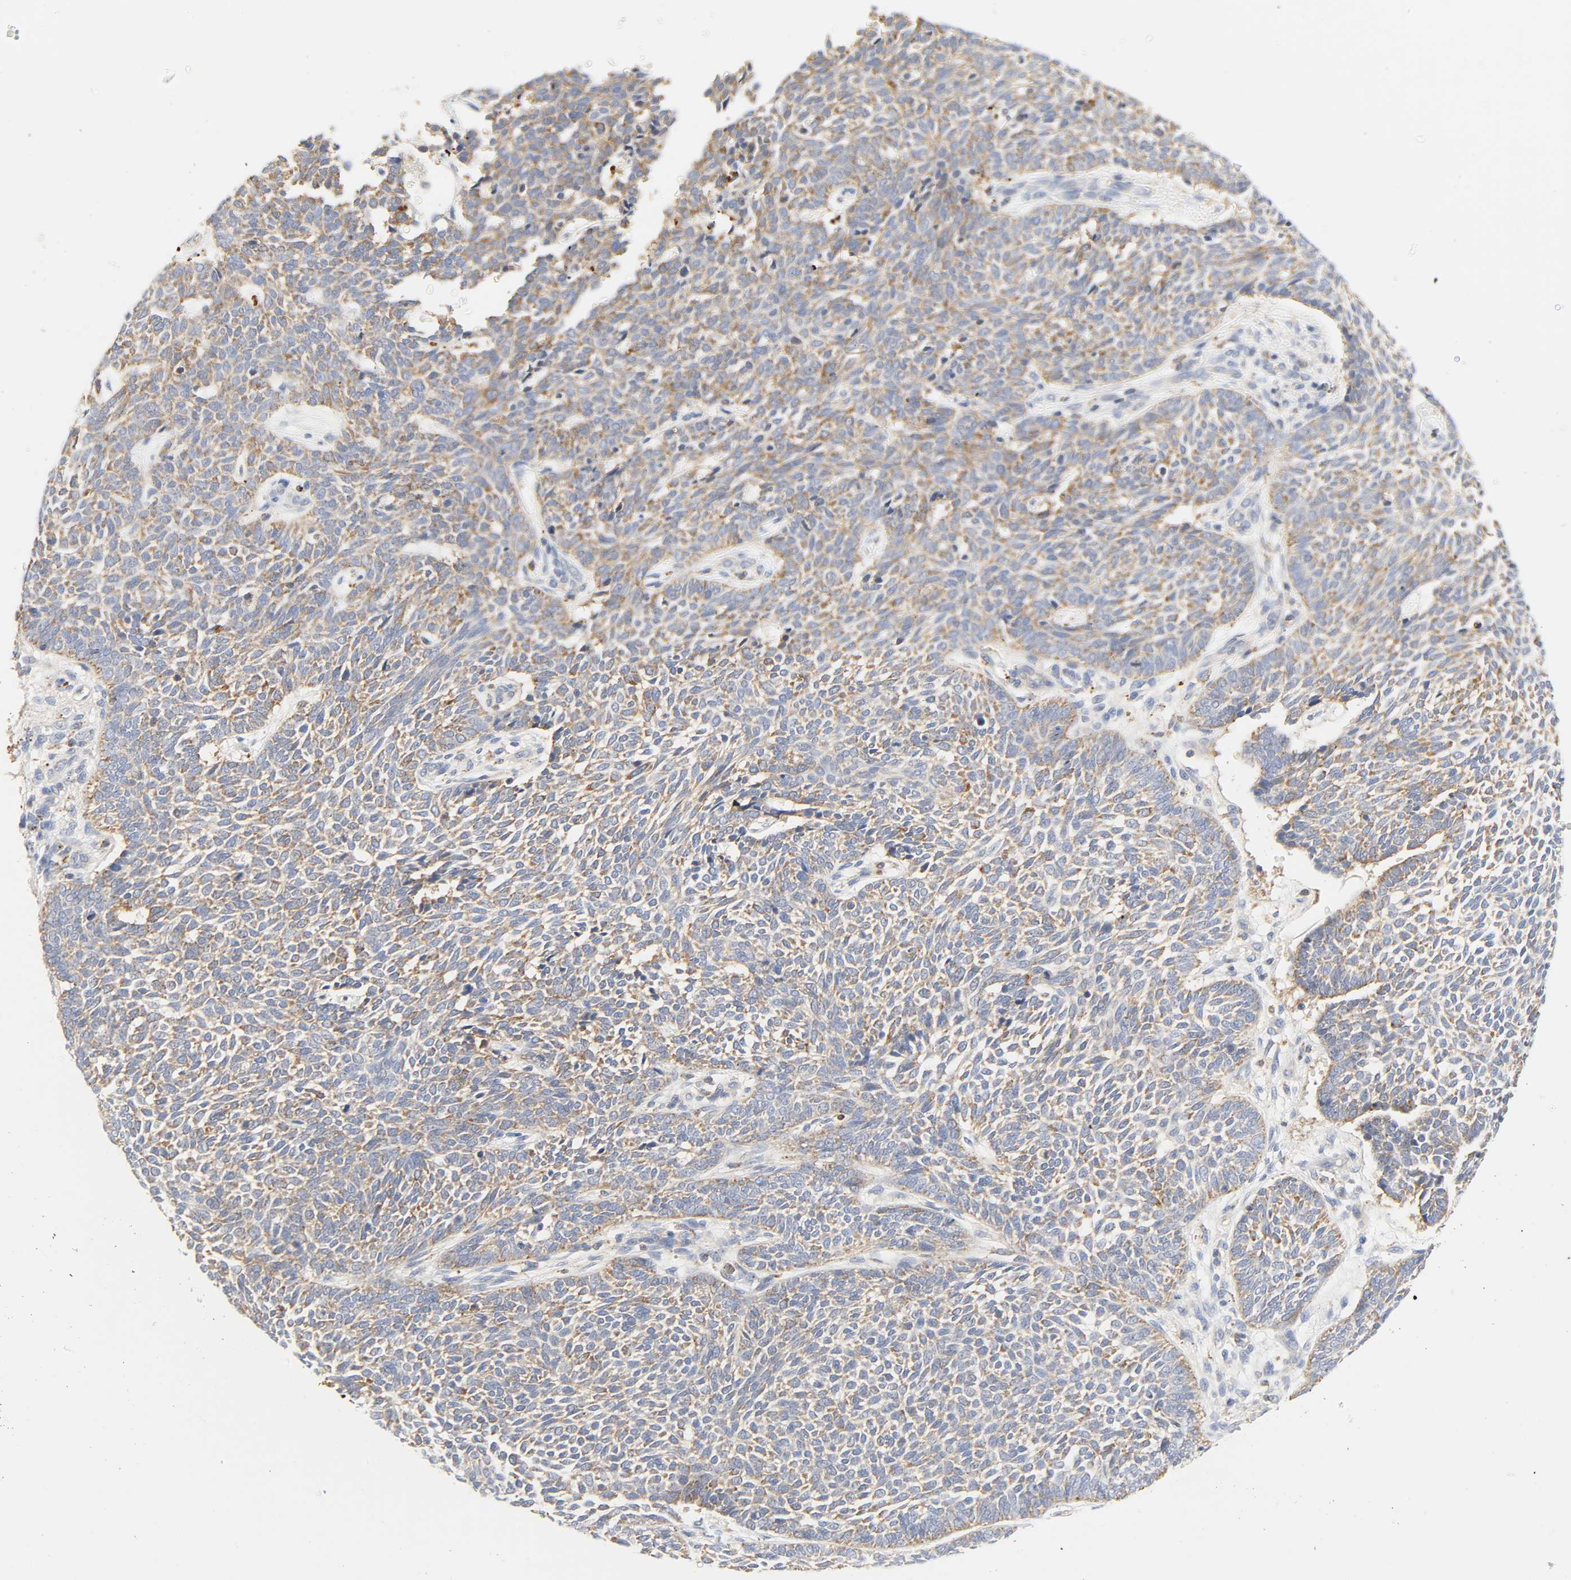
{"staining": {"intensity": "weak", "quantity": ">75%", "location": "cytoplasmic/membranous"}, "tissue": "skin cancer", "cell_type": "Tumor cells", "image_type": "cancer", "snomed": [{"axis": "morphology", "description": "Normal tissue, NOS"}, {"axis": "morphology", "description": "Basal cell carcinoma"}, {"axis": "topography", "description": "Skin"}], "caption": "Protein expression by IHC exhibits weak cytoplasmic/membranous staining in about >75% of tumor cells in skin basal cell carcinoma.", "gene": "CAMK2A", "patient": {"sex": "male", "age": 87}}